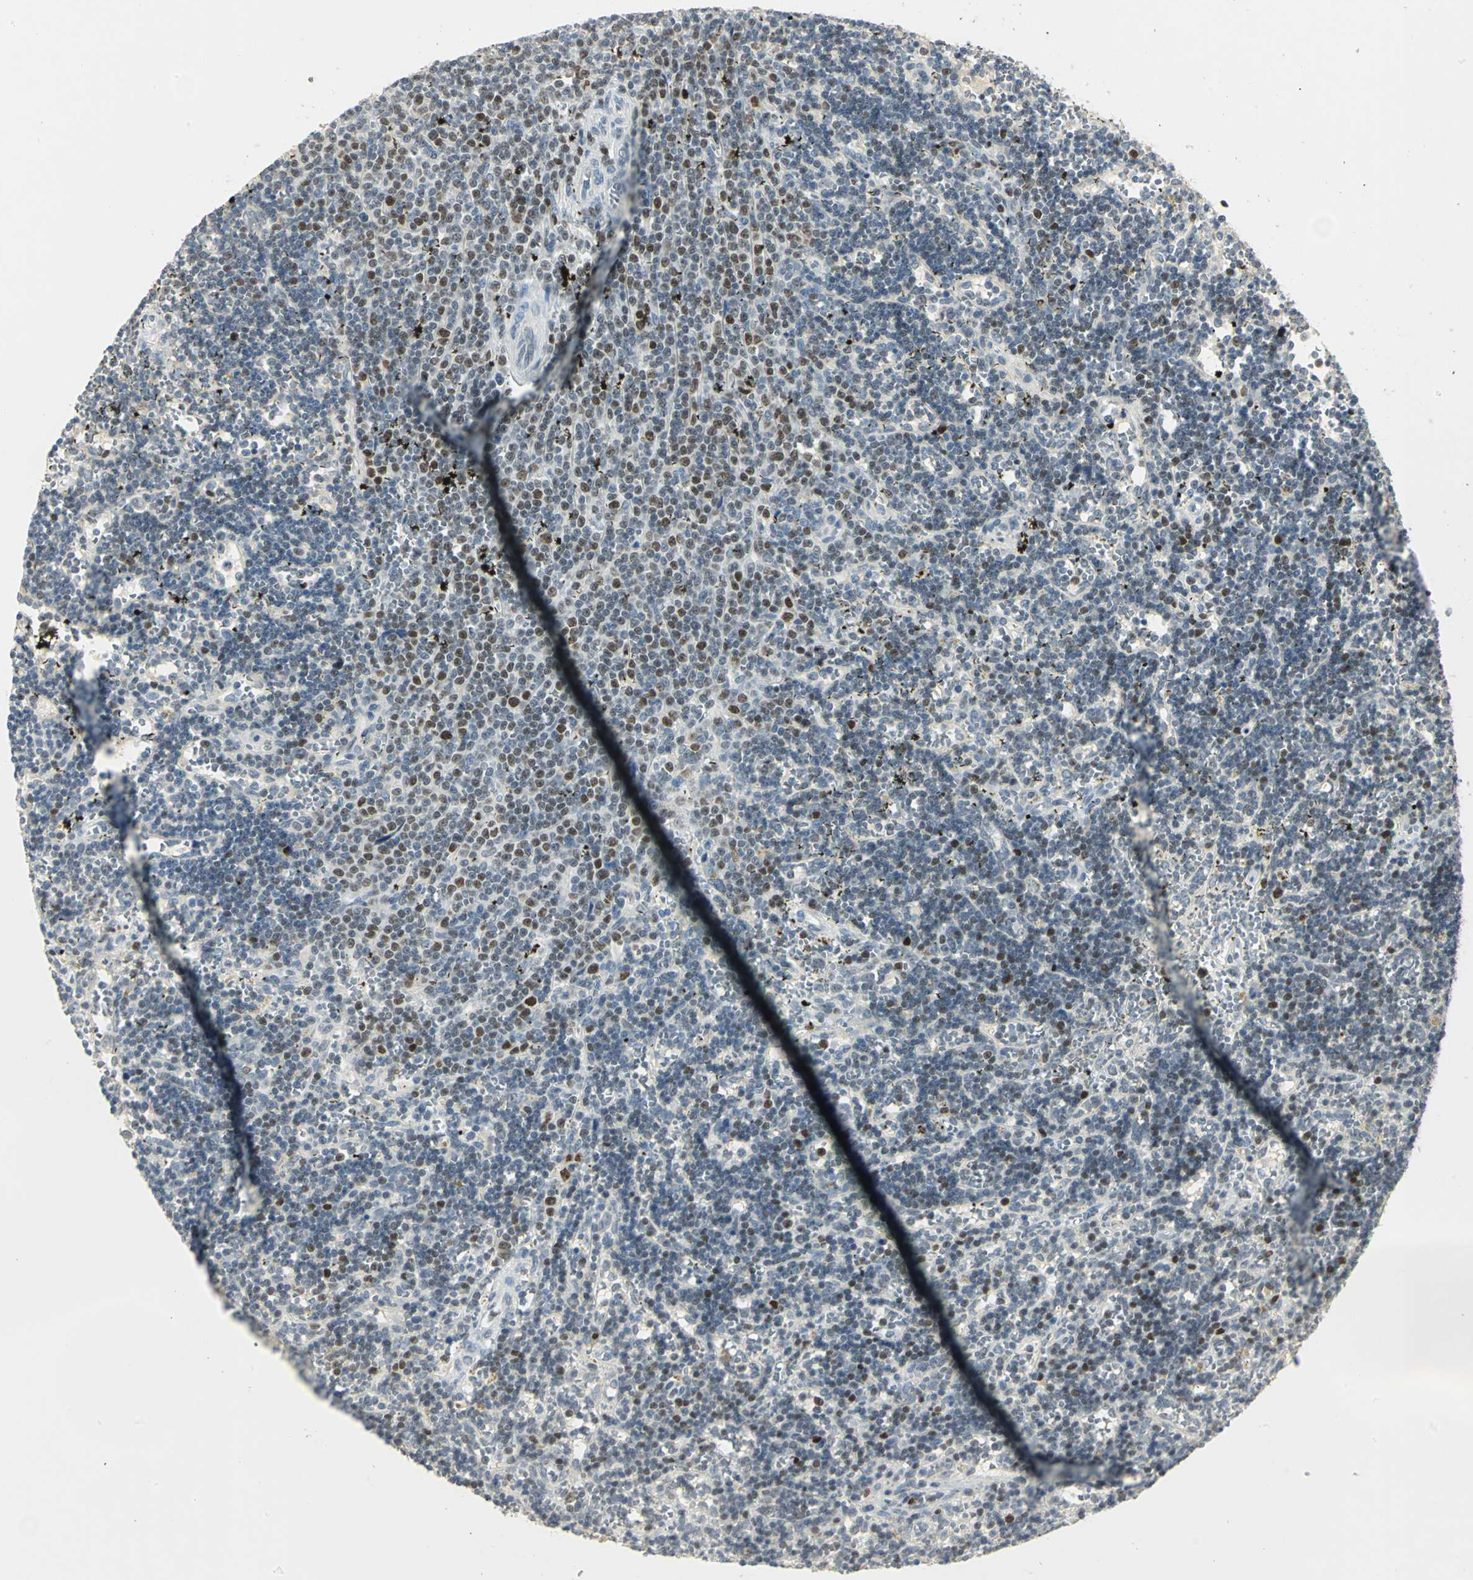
{"staining": {"intensity": "strong", "quantity": "<25%", "location": "nuclear"}, "tissue": "lymphoma", "cell_type": "Tumor cells", "image_type": "cancer", "snomed": [{"axis": "morphology", "description": "Malignant lymphoma, non-Hodgkin's type, Low grade"}, {"axis": "topography", "description": "Spleen"}], "caption": "Protein positivity by immunohistochemistry exhibits strong nuclear positivity in about <25% of tumor cells in low-grade malignant lymphoma, non-Hodgkin's type.", "gene": "AK6", "patient": {"sex": "male", "age": 60}}